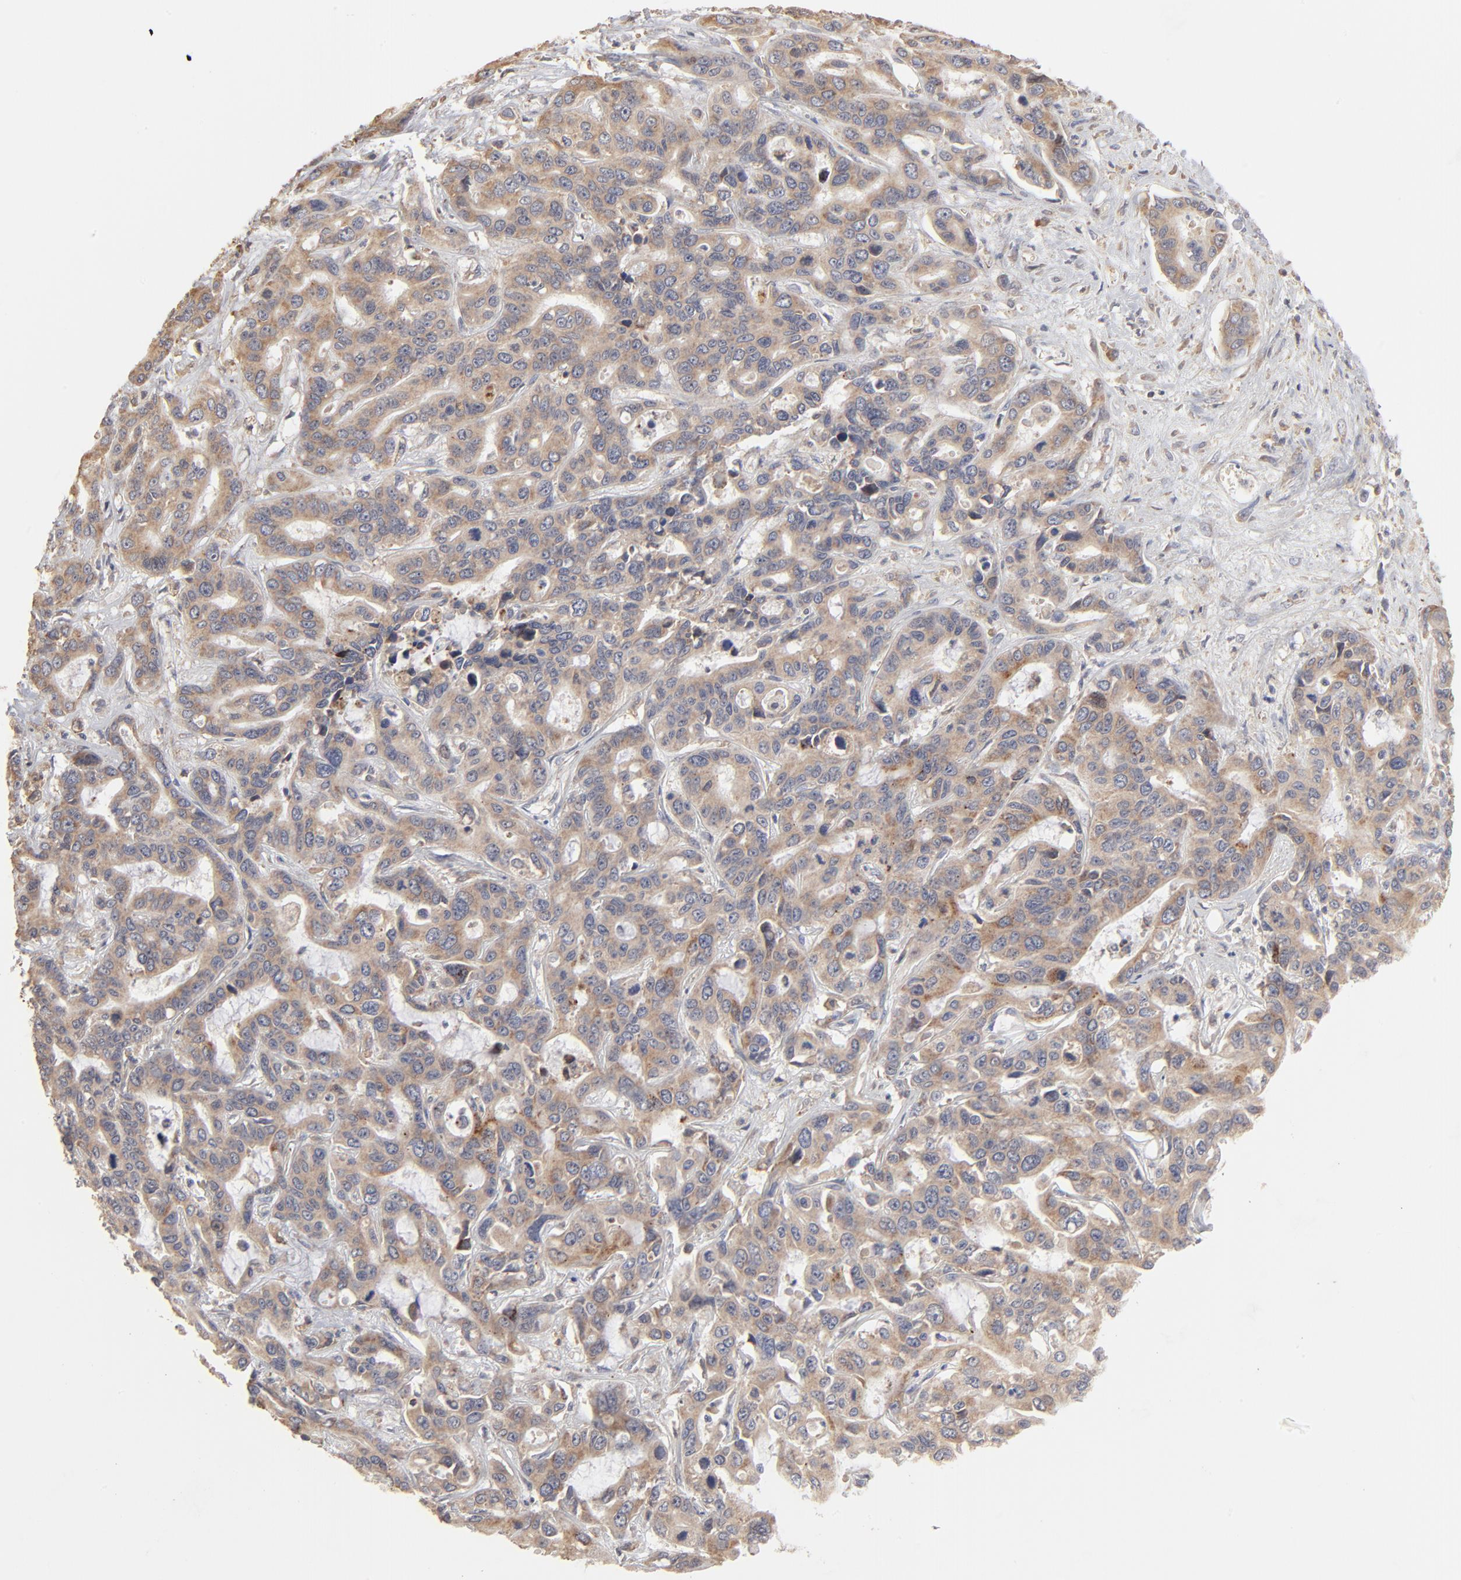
{"staining": {"intensity": "weak", "quantity": "25%-75%", "location": "cytoplasmic/membranous"}, "tissue": "liver cancer", "cell_type": "Tumor cells", "image_type": "cancer", "snomed": [{"axis": "morphology", "description": "Cholangiocarcinoma"}, {"axis": "topography", "description": "Liver"}], "caption": "Protein analysis of cholangiocarcinoma (liver) tissue demonstrates weak cytoplasmic/membranous staining in approximately 25%-75% of tumor cells.", "gene": "RNF213", "patient": {"sex": "female", "age": 65}}